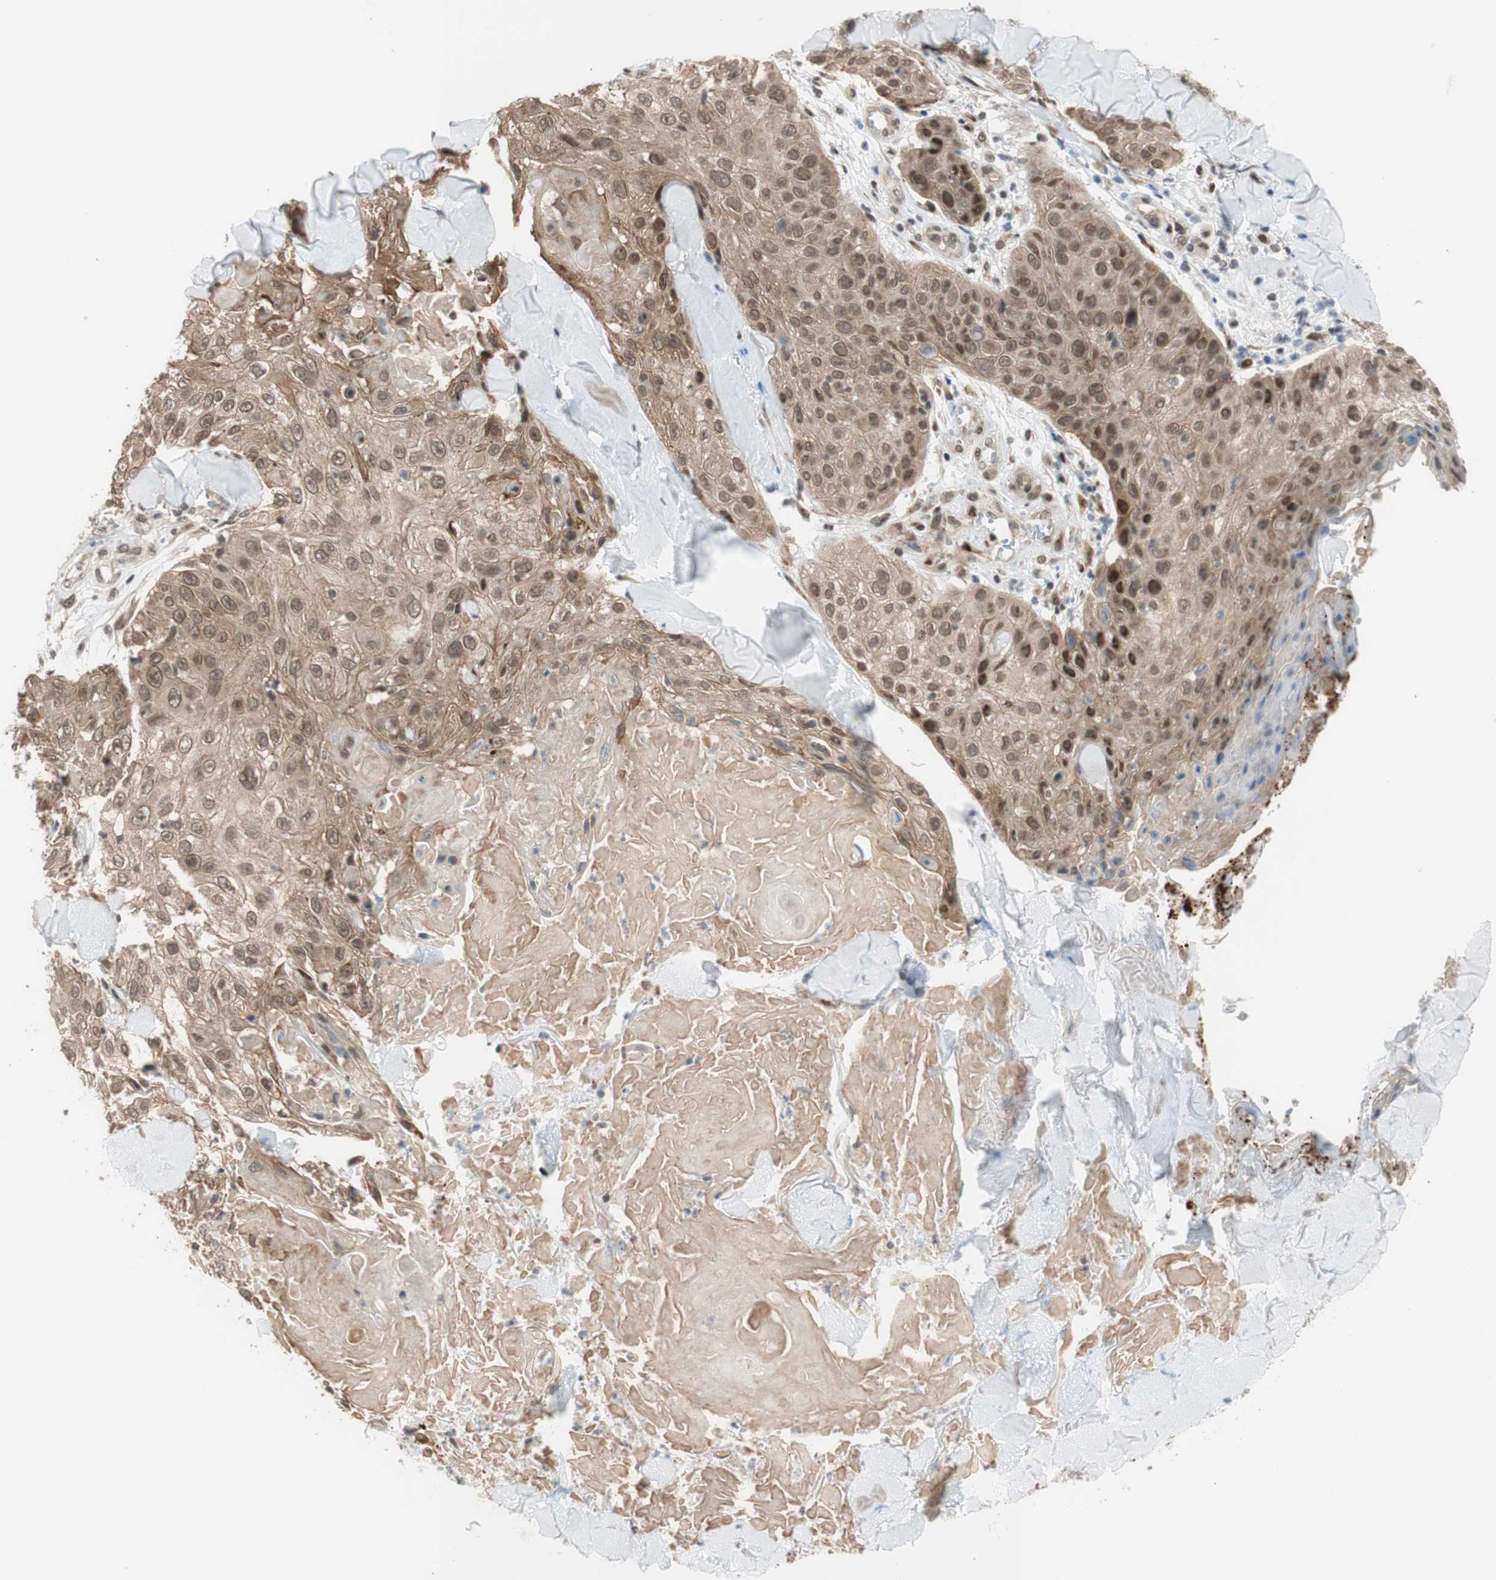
{"staining": {"intensity": "moderate", "quantity": ">75%", "location": "cytoplasmic/membranous,nuclear"}, "tissue": "skin cancer", "cell_type": "Tumor cells", "image_type": "cancer", "snomed": [{"axis": "morphology", "description": "Squamous cell carcinoma, NOS"}, {"axis": "topography", "description": "Skin"}], "caption": "Tumor cells demonstrate medium levels of moderate cytoplasmic/membranous and nuclear staining in approximately >75% of cells in human skin cancer.", "gene": "BRMS1", "patient": {"sex": "male", "age": 86}}